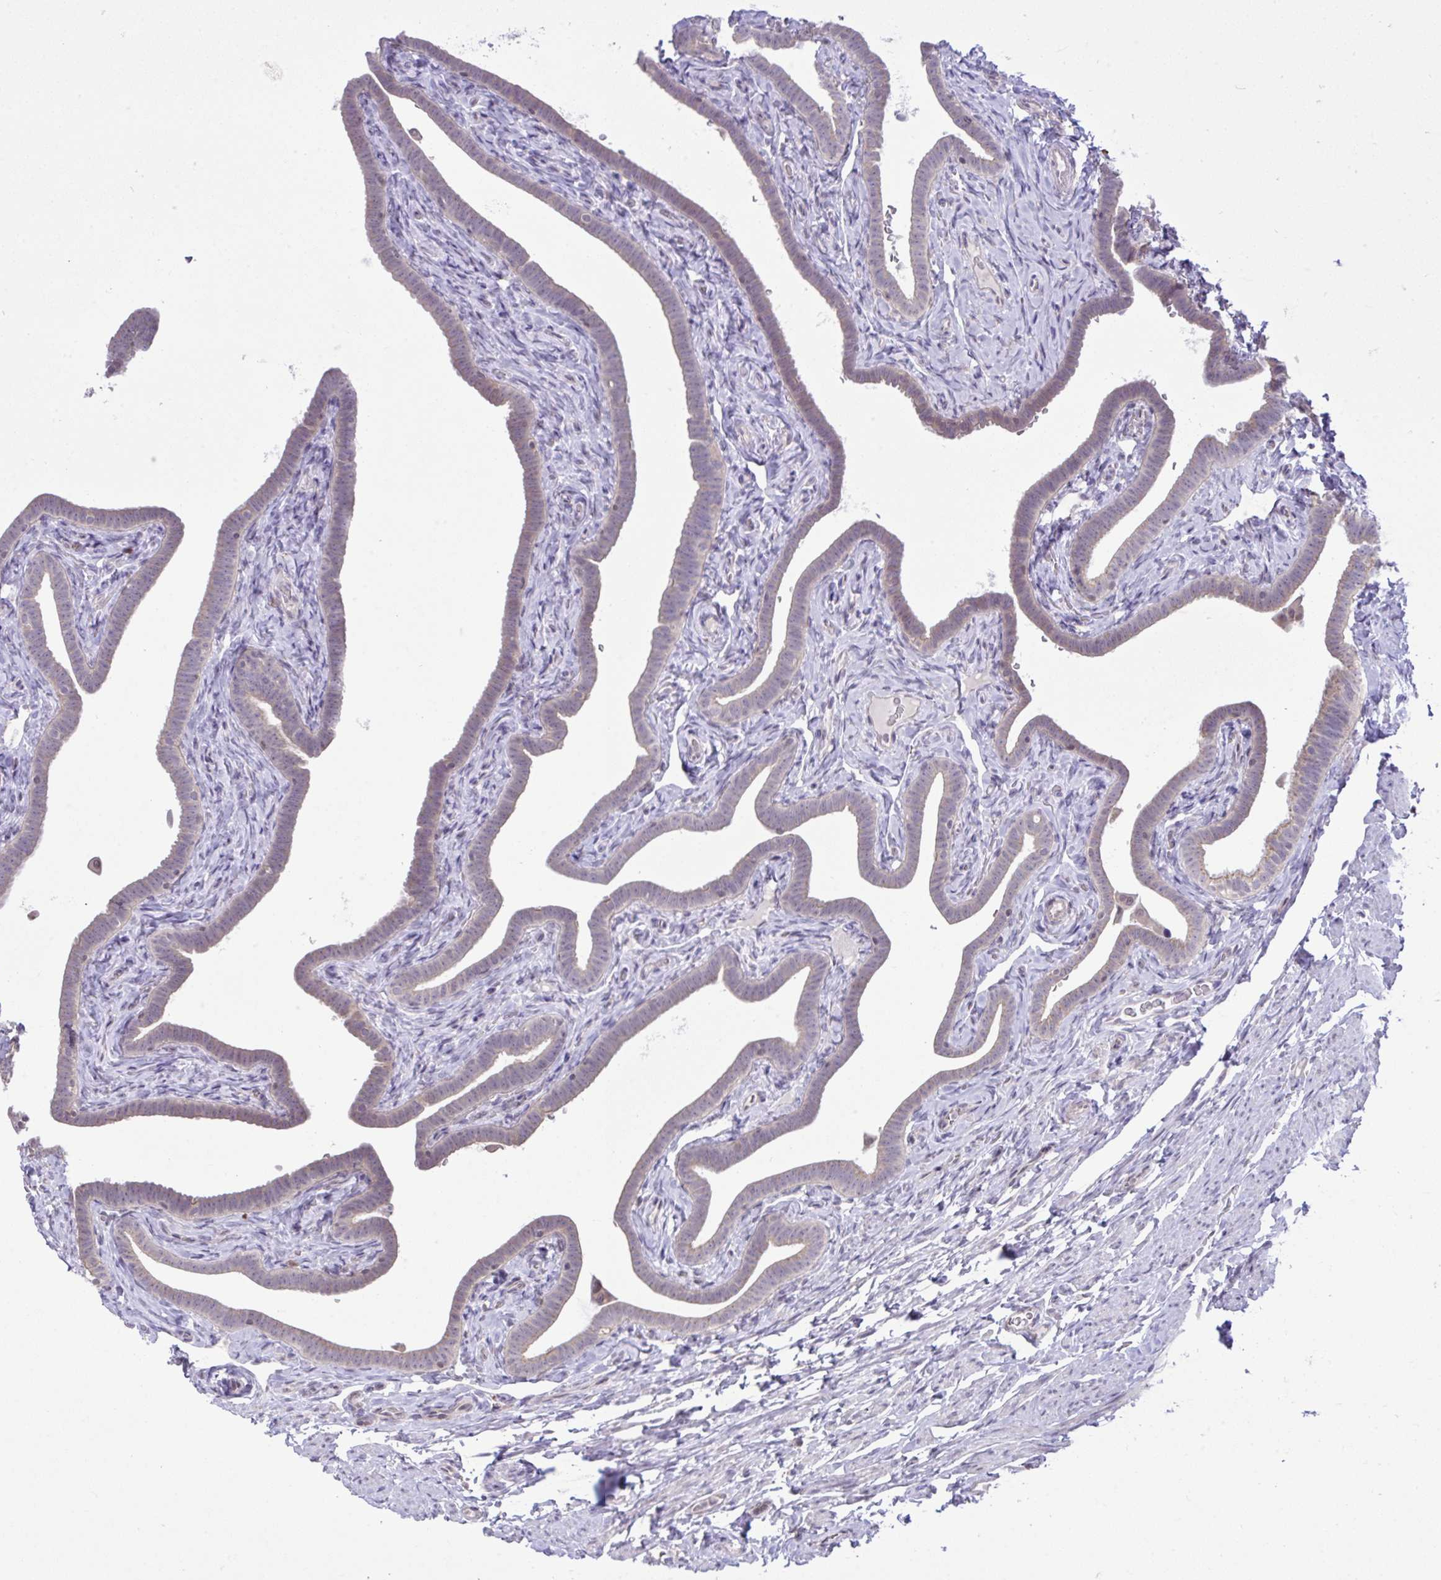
{"staining": {"intensity": "weak", "quantity": "25%-75%", "location": "cytoplasmic/membranous"}, "tissue": "fallopian tube", "cell_type": "Glandular cells", "image_type": "normal", "snomed": [{"axis": "morphology", "description": "Normal tissue, NOS"}, {"axis": "topography", "description": "Fallopian tube"}], "caption": "Immunohistochemical staining of normal fallopian tube reveals weak cytoplasmic/membranous protein staining in approximately 25%-75% of glandular cells. (brown staining indicates protein expression, while blue staining denotes nuclei).", "gene": "CYP20A1", "patient": {"sex": "female", "age": 69}}